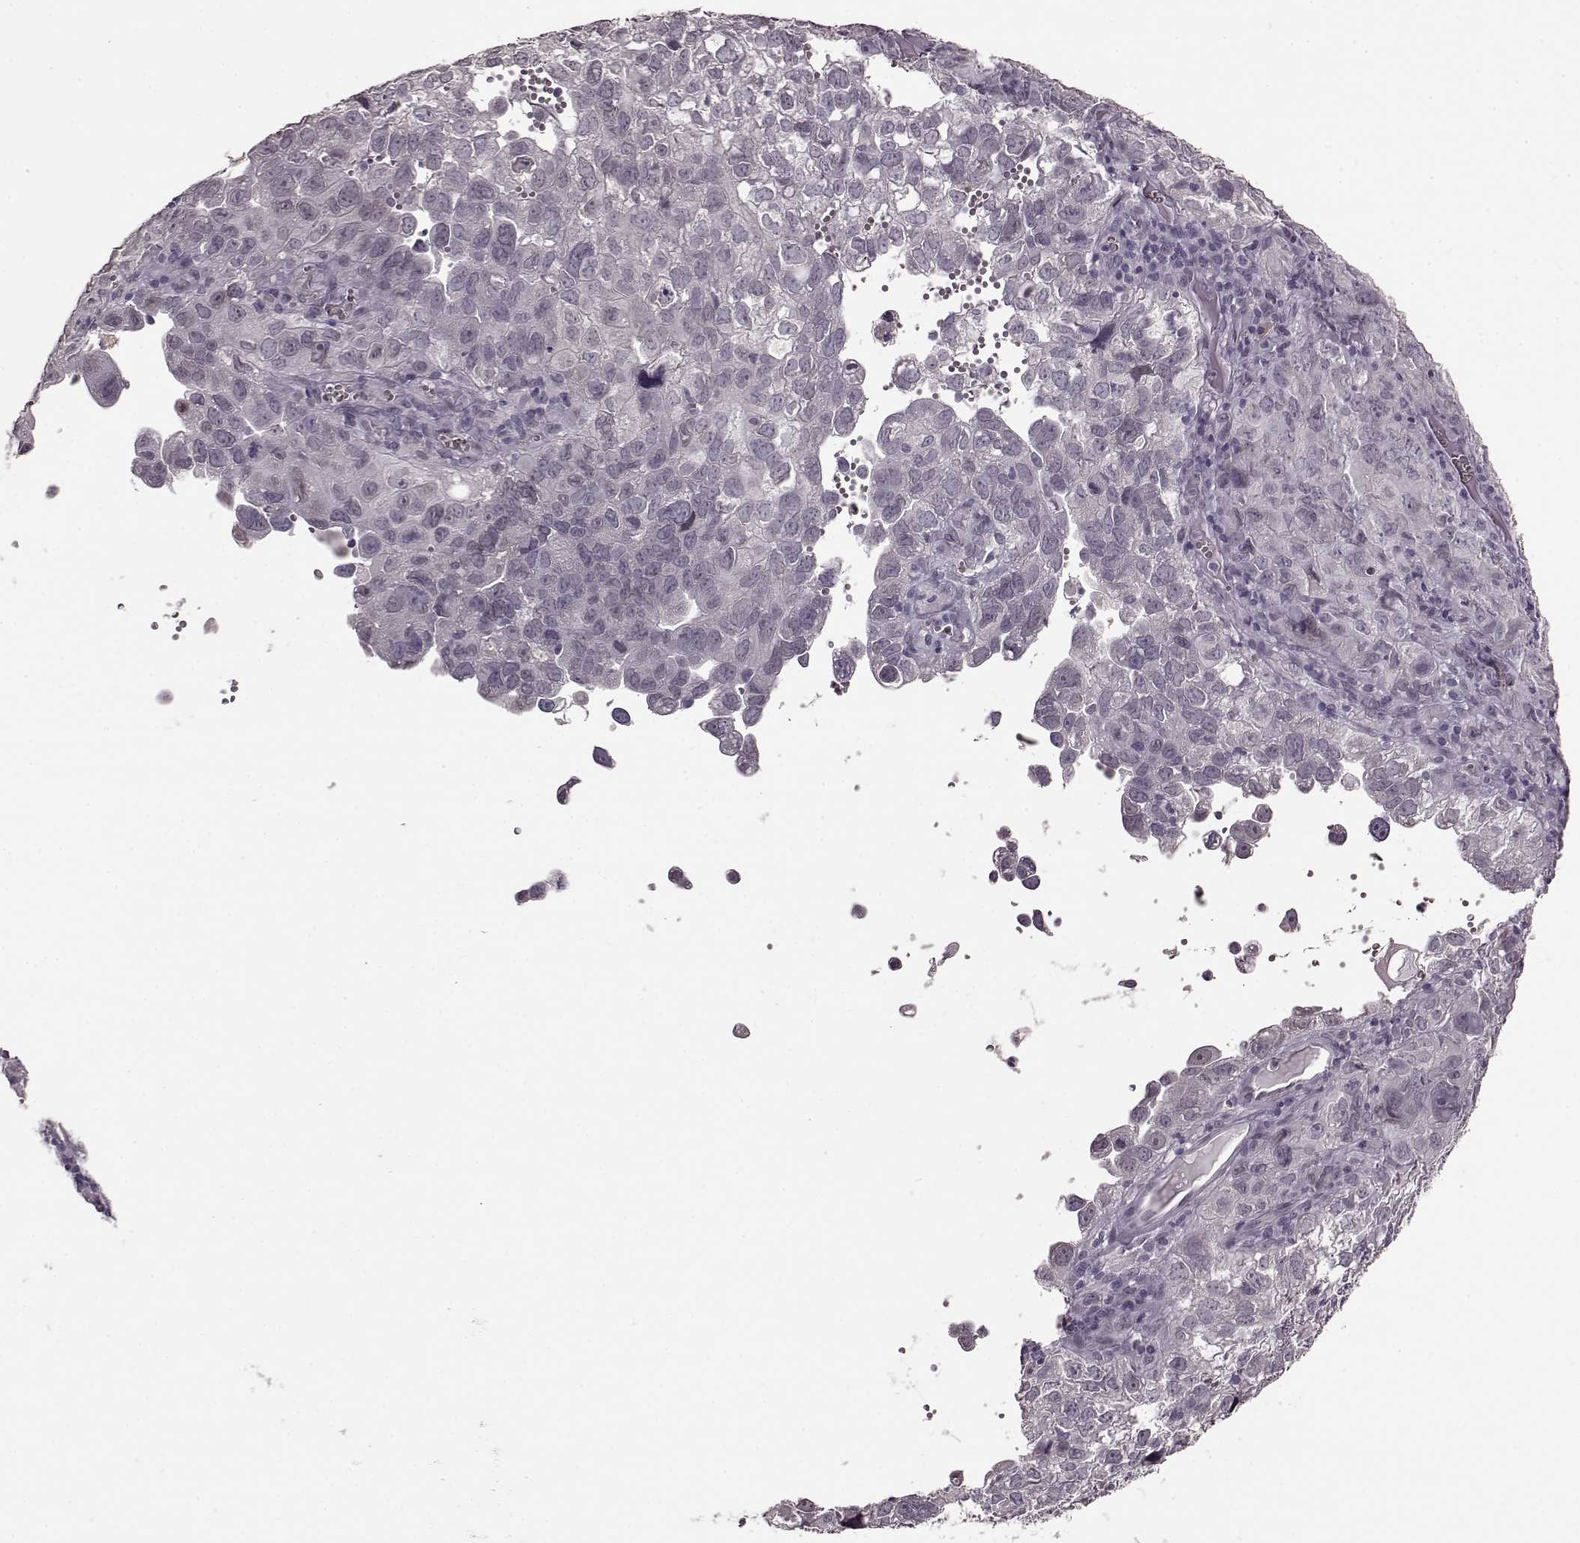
{"staining": {"intensity": "negative", "quantity": "none", "location": "none"}, "tissue": "cervical cancer", "cell_type": "Tumor cells", "image_type": "cancer", "snomed": [{"axis": "morphology", "description": "Squamous cell carcinoma, NOS"}, {"axis": "topography", "description": "Cervix"}], "caption": "DAB (3,3'-diaminobenzidine) immunohistochemical staining of human cervical squamous cell carcinoma reveals no significant expression in tumor cells.", "gene": "STX1B", "patient": {"sex": "female", "age": 55}}